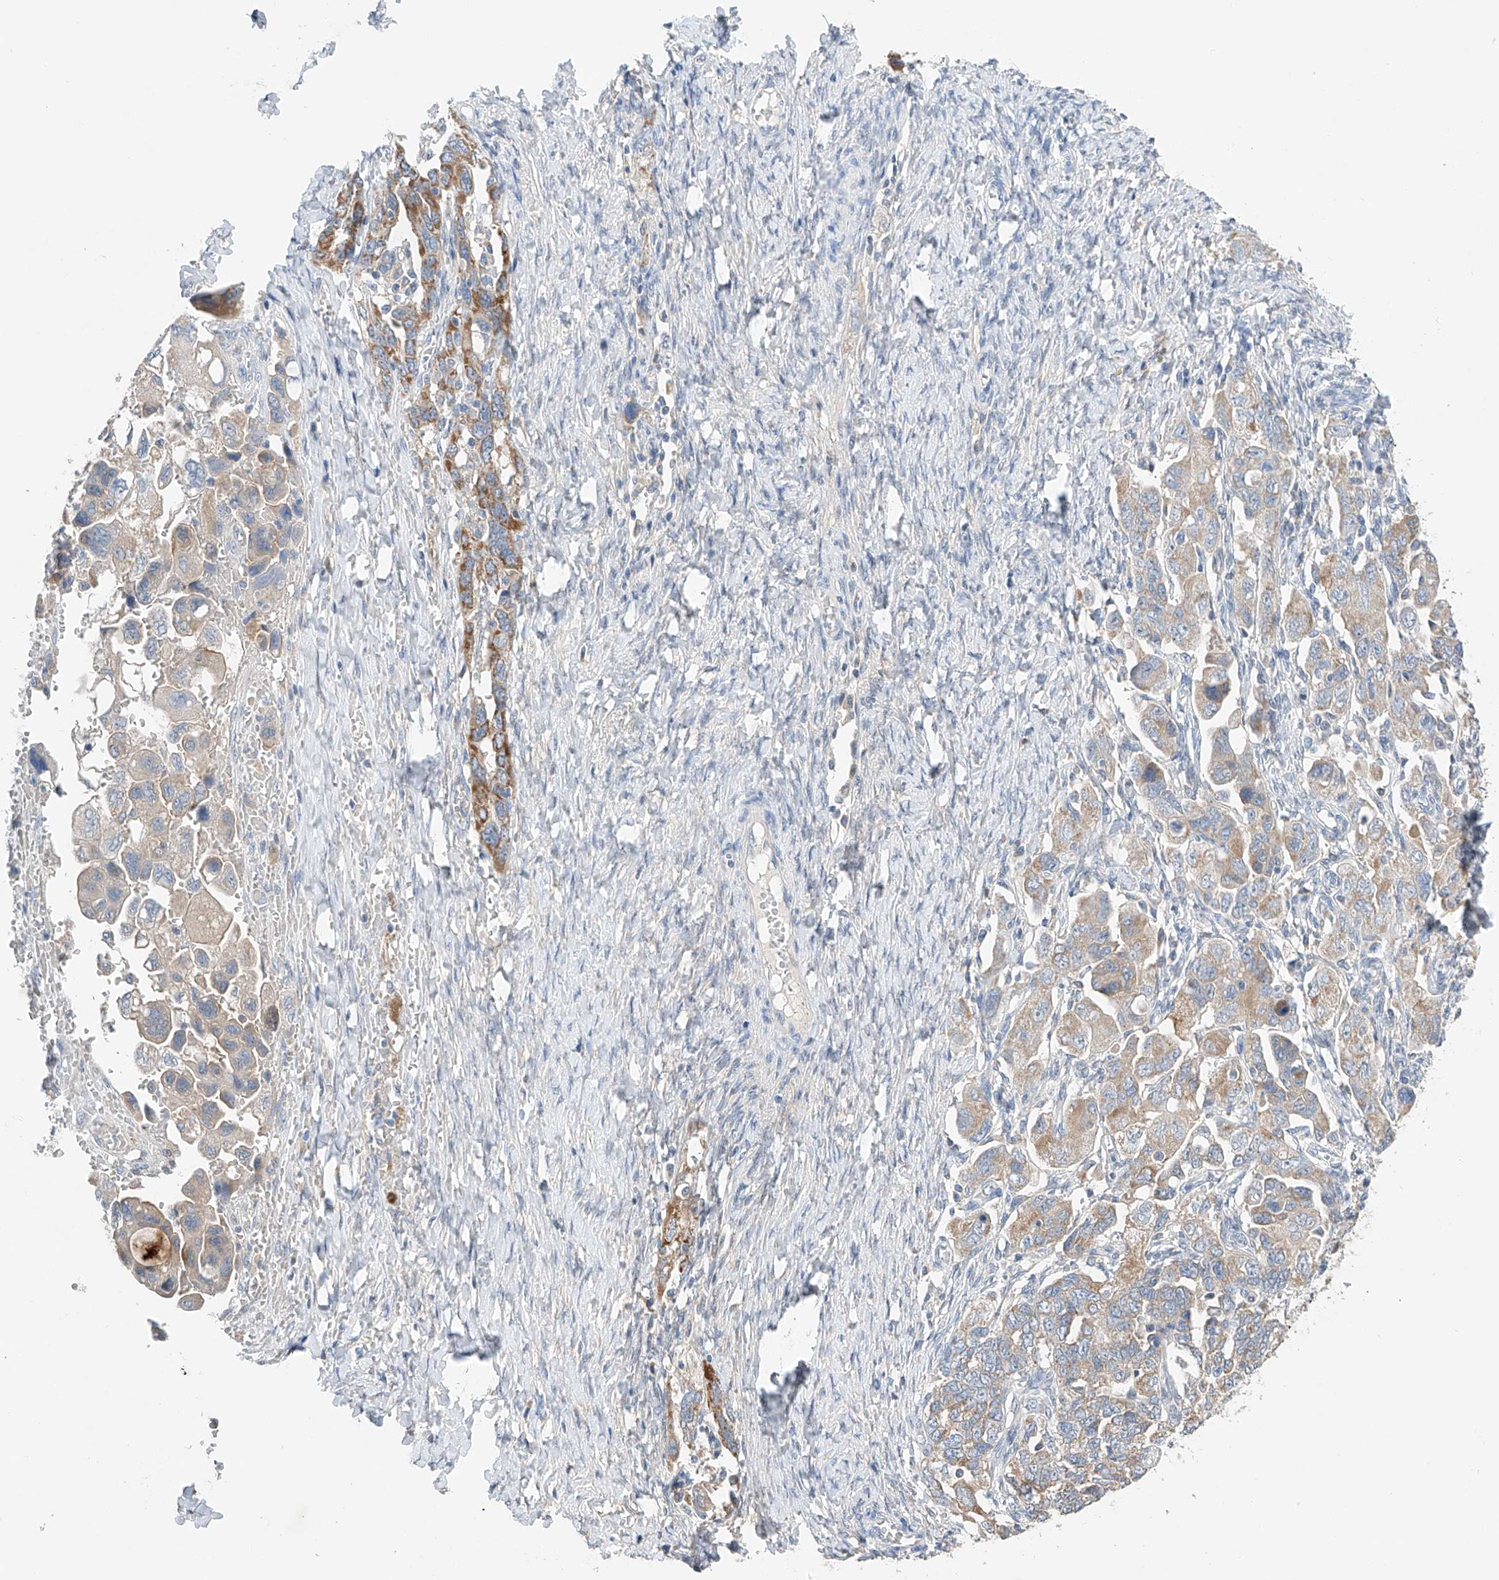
{"staining": {"intensity": "weak", "quantity": ">75%", "location": "cytoplasmic/membranous"}, "tissue": "ovarian cancer", "cell_type": "Tumor cells", "image_type": "cancer", "snomed": [{"axis": "morphology", "description": "Carcinoma, NOS"}, {"axis": "morphology", "description": "Cystadenocarcinoma, serous, NOS"}, {"axis": "topography", "description": "Ovary"}], "caption": "Immunohistochemistry (DAB (3,3'-diaminobenzidine)) staining of carcinoma (ovarian) demonstrates weak cytoplasmic/membranous protein expression in approximately >75% of tumor cells.", "gene": "GPC4", "patient": {"sex": "female", "age": 69}}